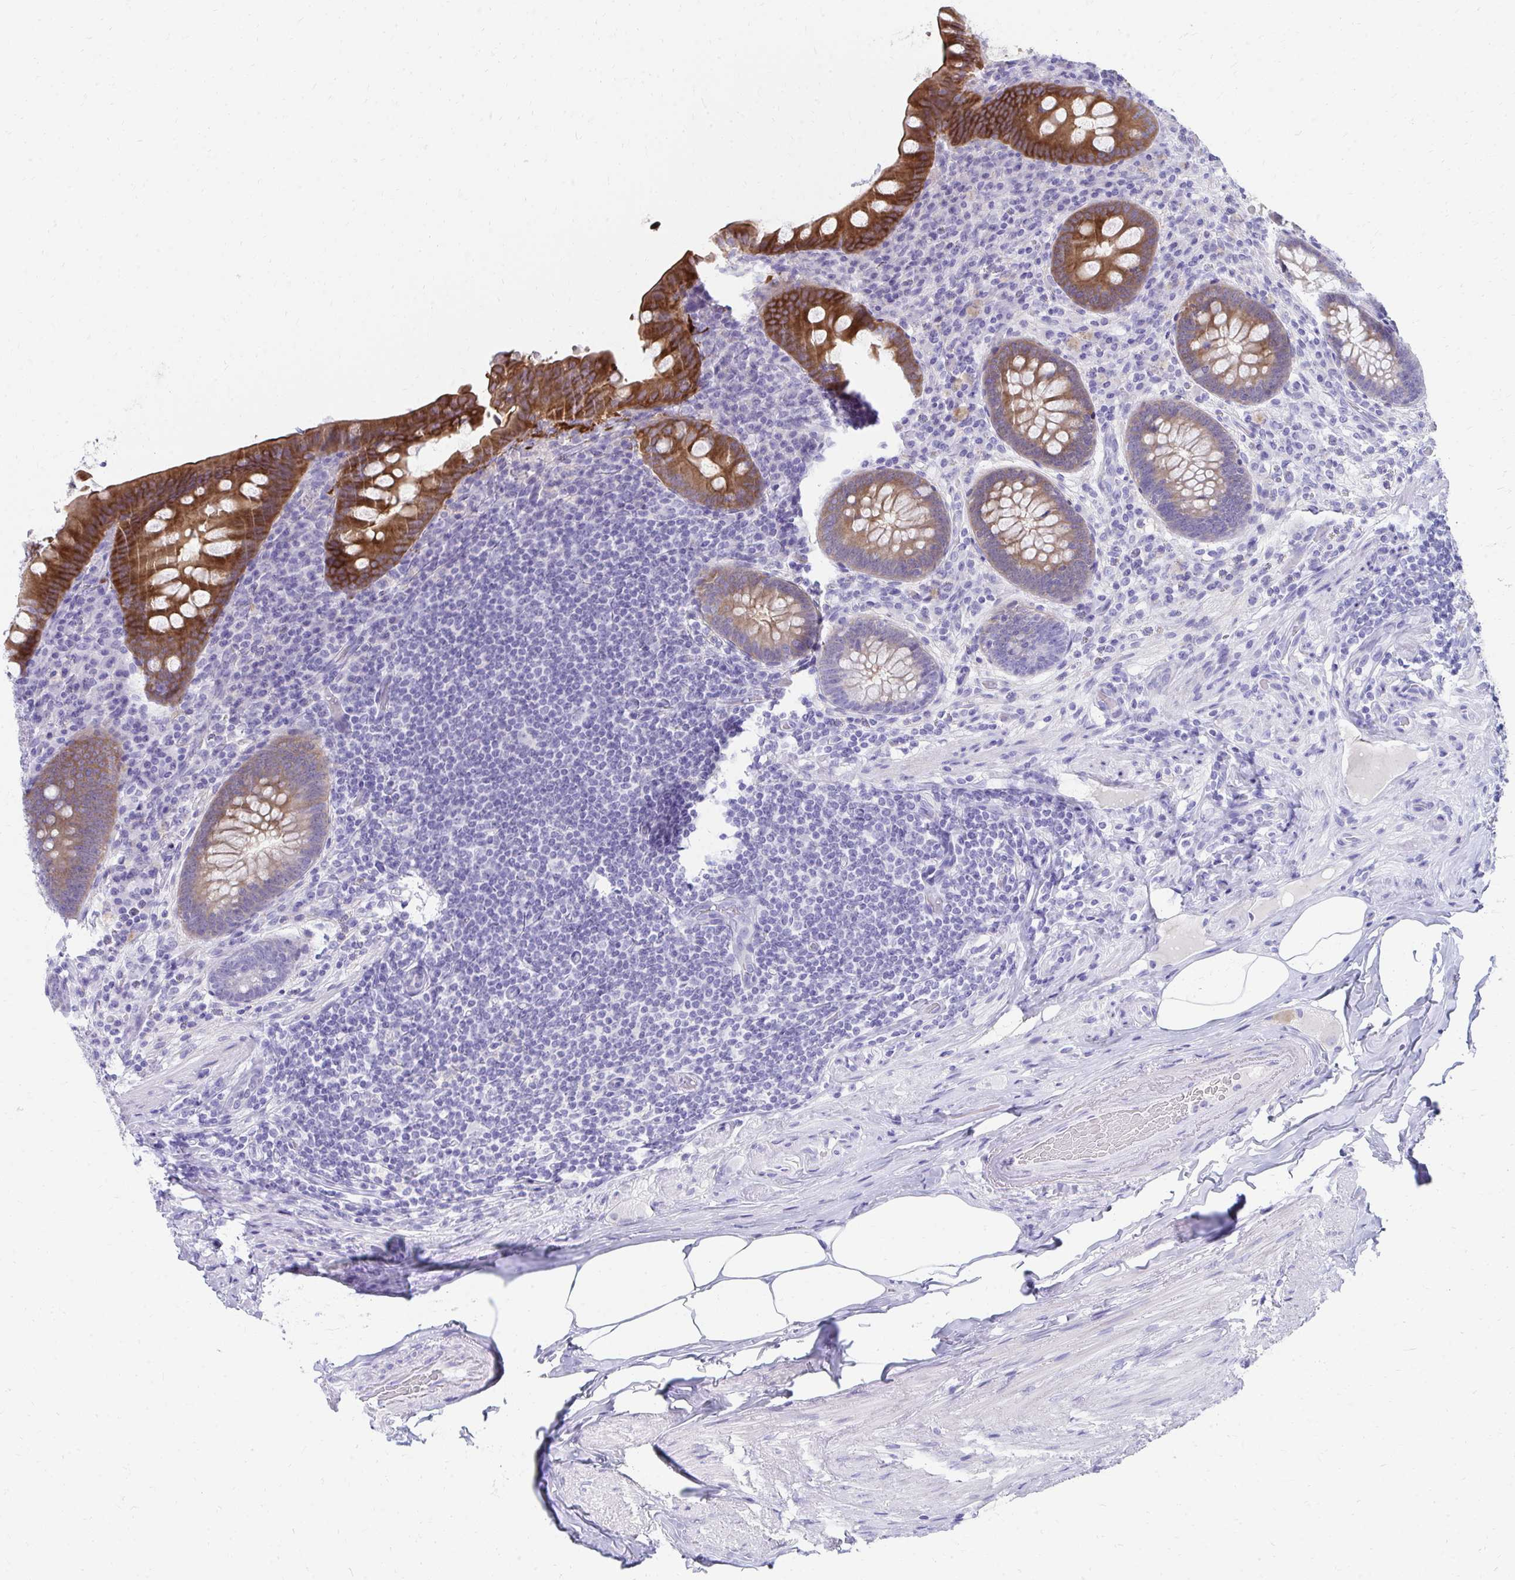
{"staining": {"intensity": "strong", "quantity": ">75%", "location": "cytoplasmic/membranous"}, "tissue": "appendix", "cell_type": "Glandular cells", "image_type": "normal", "snomed": [{"axis": "morphology", "description": "Normal tissue, NOS"}, {"axis": "topography", "description": "Appendix"}], "caption": "Immunohistochemistry (IHC) of normal human appendix demonstrates high levels of strong cytoplasmic/membranous expression in approximately >75% of glandular cells.", "gene": "SEC14L3", "patient": {"sex": "male", "age": 71}}